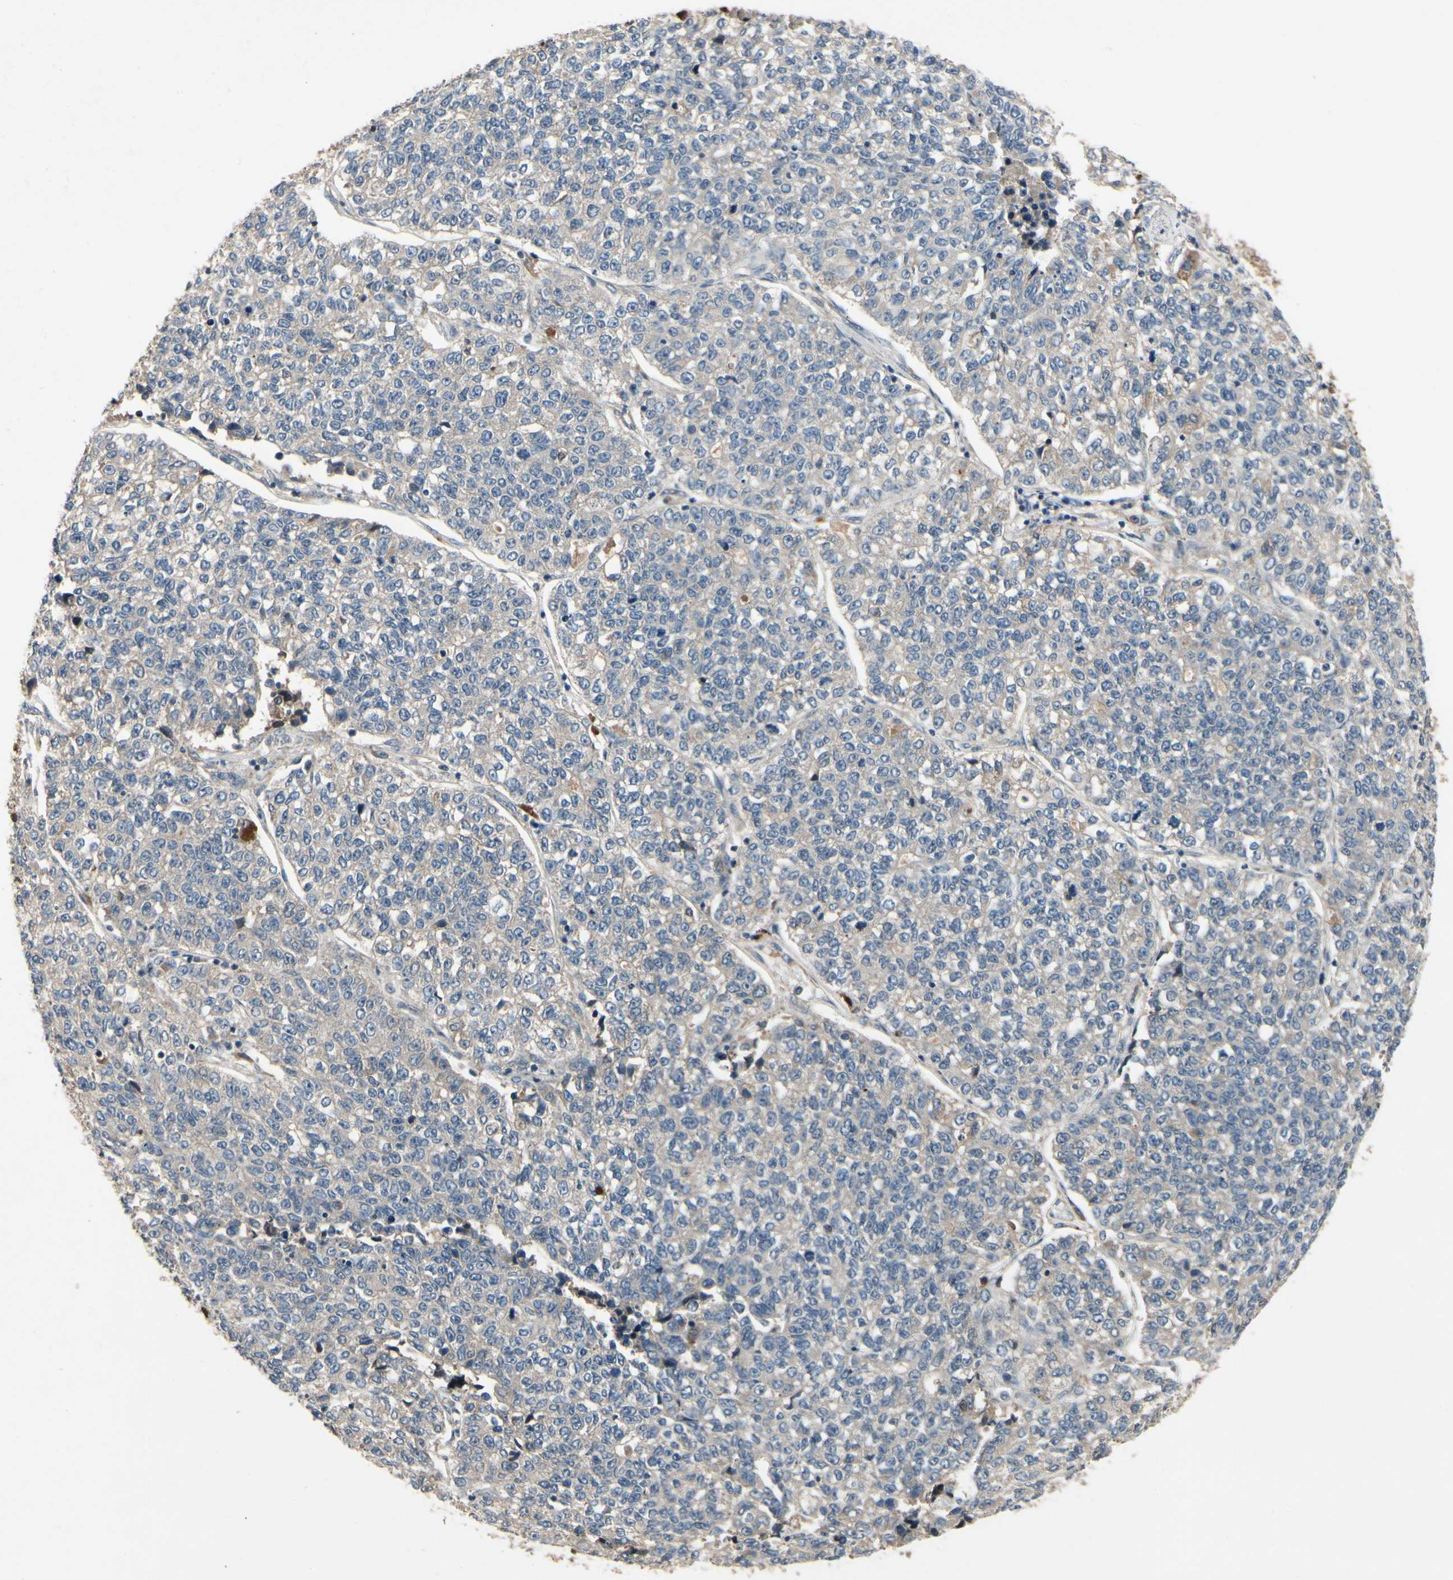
{"staining": {"intensity": "weak", "quantity": "25%-75%", "location": "cytoplasmic/membranous"}, "tissue": "lung cancer", "cell_type": "Tumor cells", "image_type": "cancer", "snomed": [{"axis": "morphology", "description": "Adenocarcinoma, NOS"}, {"axis": "topography", "description": "Lung"}], "caption": "This is a micrograph of immunohistochemistry (IHC) staining of lung cancer (adenocarcinoma), which shows weak staining in the cytoplasmic/membranous of tumor cells.", "gene": "RNF14", "patient": {"sex": "male", "age": 49}}